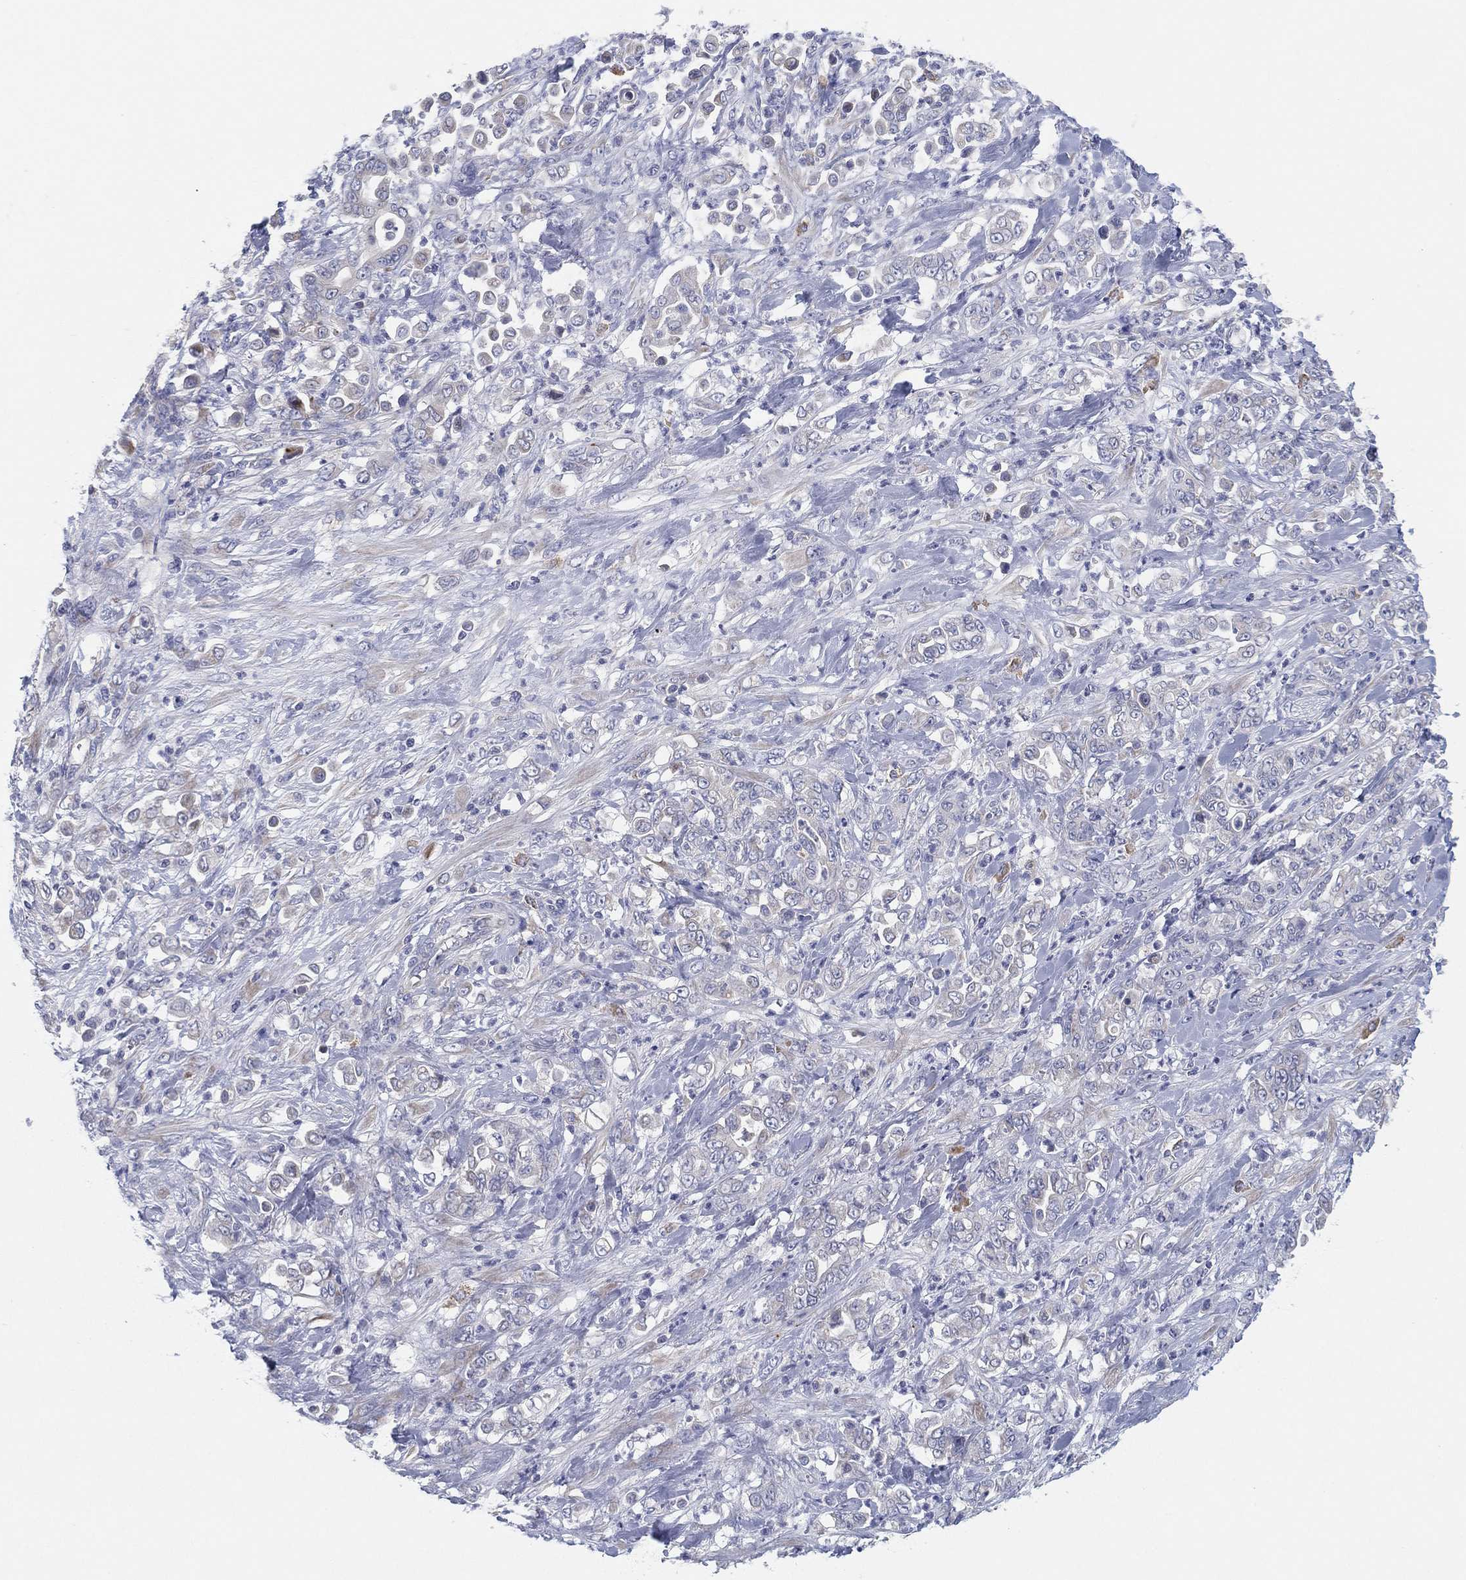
{"staining": {"intensity": "negative", "quantity": "none", "location": "none"}, "tissue": "stomach cancer", "cell_type": "Tumor cells", "image_type": "cancer", "snomed": [{"axis": "morphology", "description": "Adenocarcinoma, NOS"}, {"axis": "topography", "description": "Stomach"}], "caption": "Immunohistochemistry (IHC) histopathology image of neoplastic tissue: human stomach cancer (adenocarcinoma) stained with DAB (3,3'-diaminobenzidine) demonstrates no significant protein staining in tumor cells.", "gene": "TMEM40", "patient": {"sex": "female", "age": 79}}